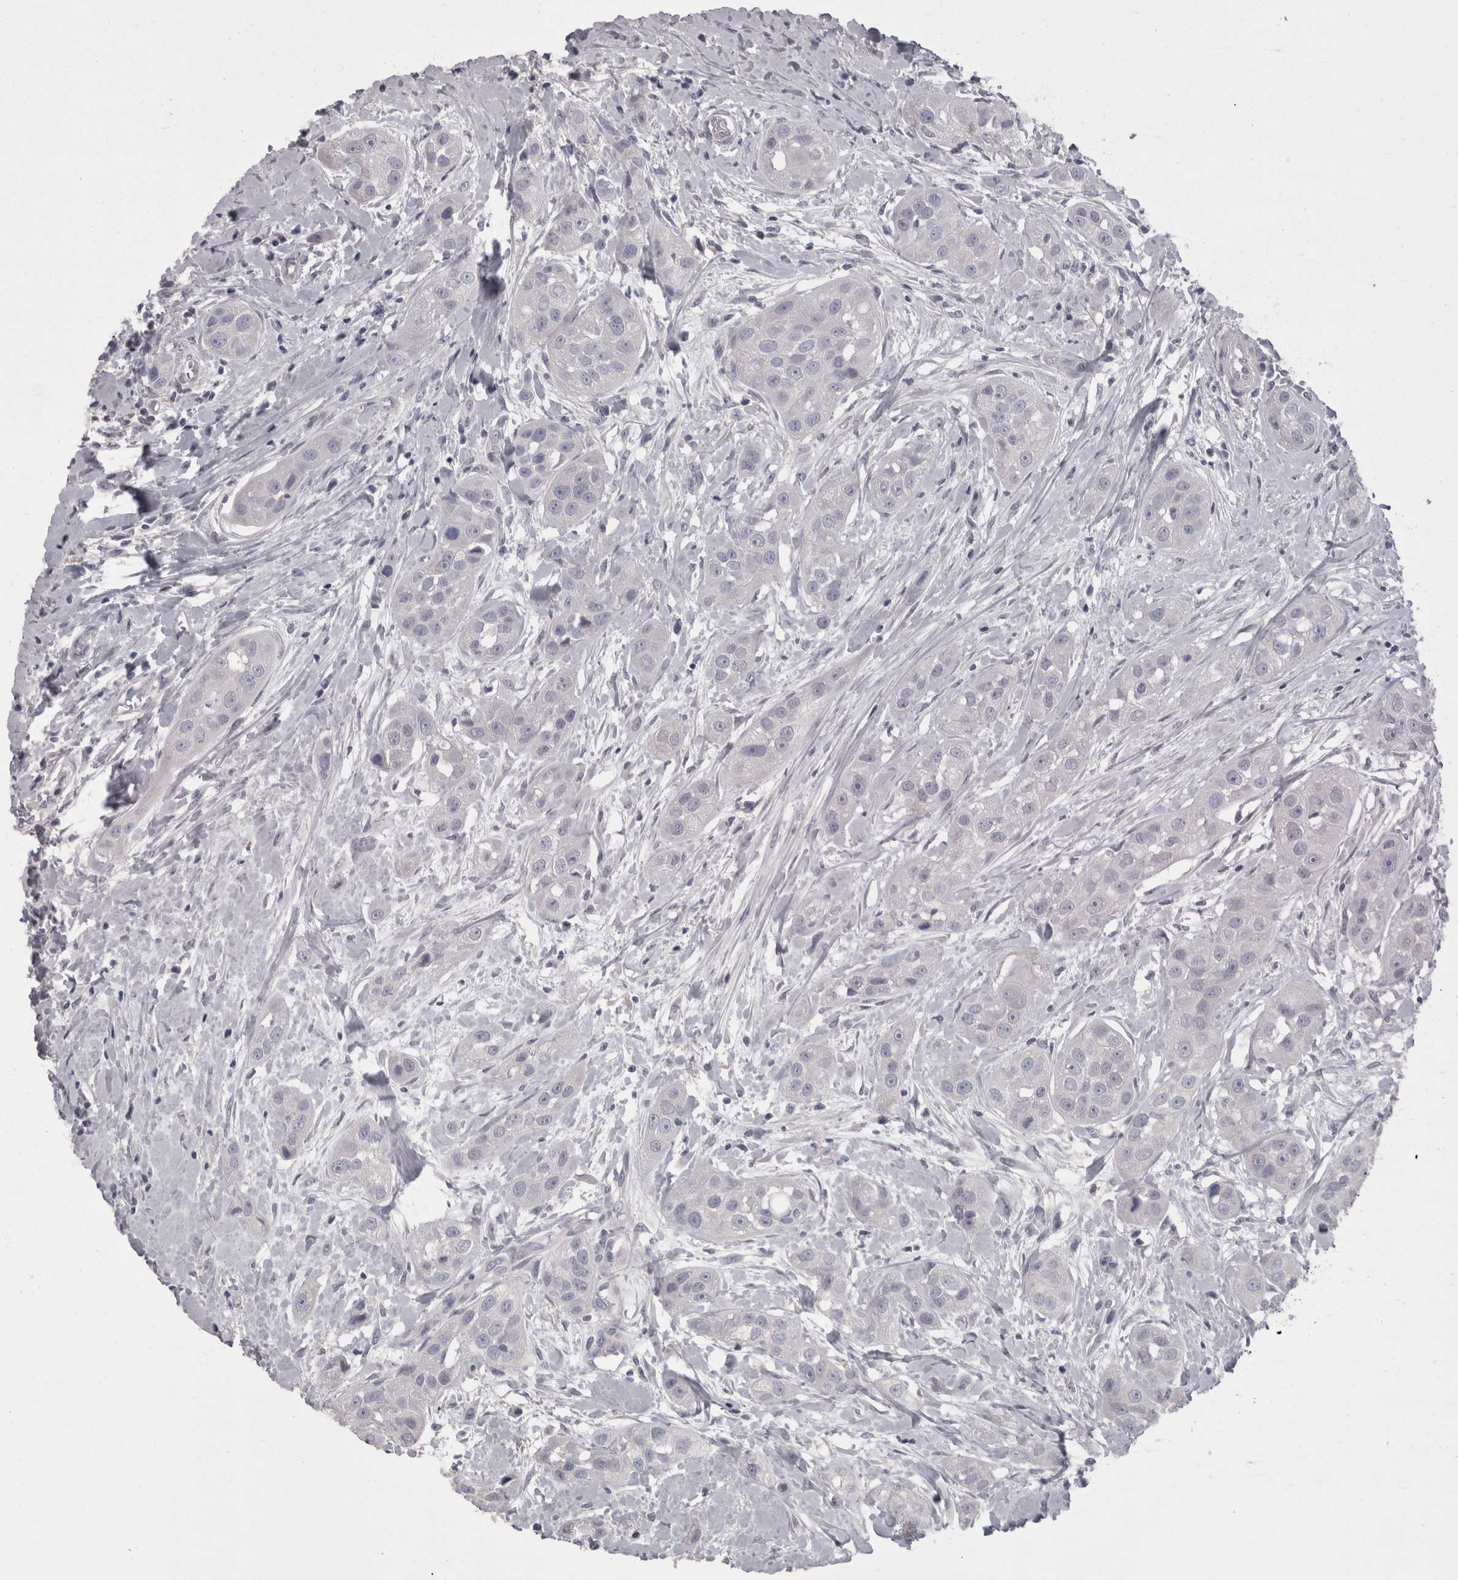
{"staining": {"intensity": "negative", "quantity": "none", "location": "none"}, "tissue": "head and neck cancer", "cell_type": "Tumor cells", "image_type": "cancer", "snomed": [{"axis": "morphology", "description": "Normal tissue, NOS"}, {"axis": "morphology", "description": "Squamous cell carcinoma, NOS"}, {"axis": "topography", "description": "Skeletal muscle"}, {"axis": "topography", "description": "Head-Neck"}], "caption": "Immunohistochemistry of head and neck cancer (squamous cell carcinoma) shows no expression in tumor cells.", "gene": "CAMK2D", "patient": {"sex": "male", "age": 51}}